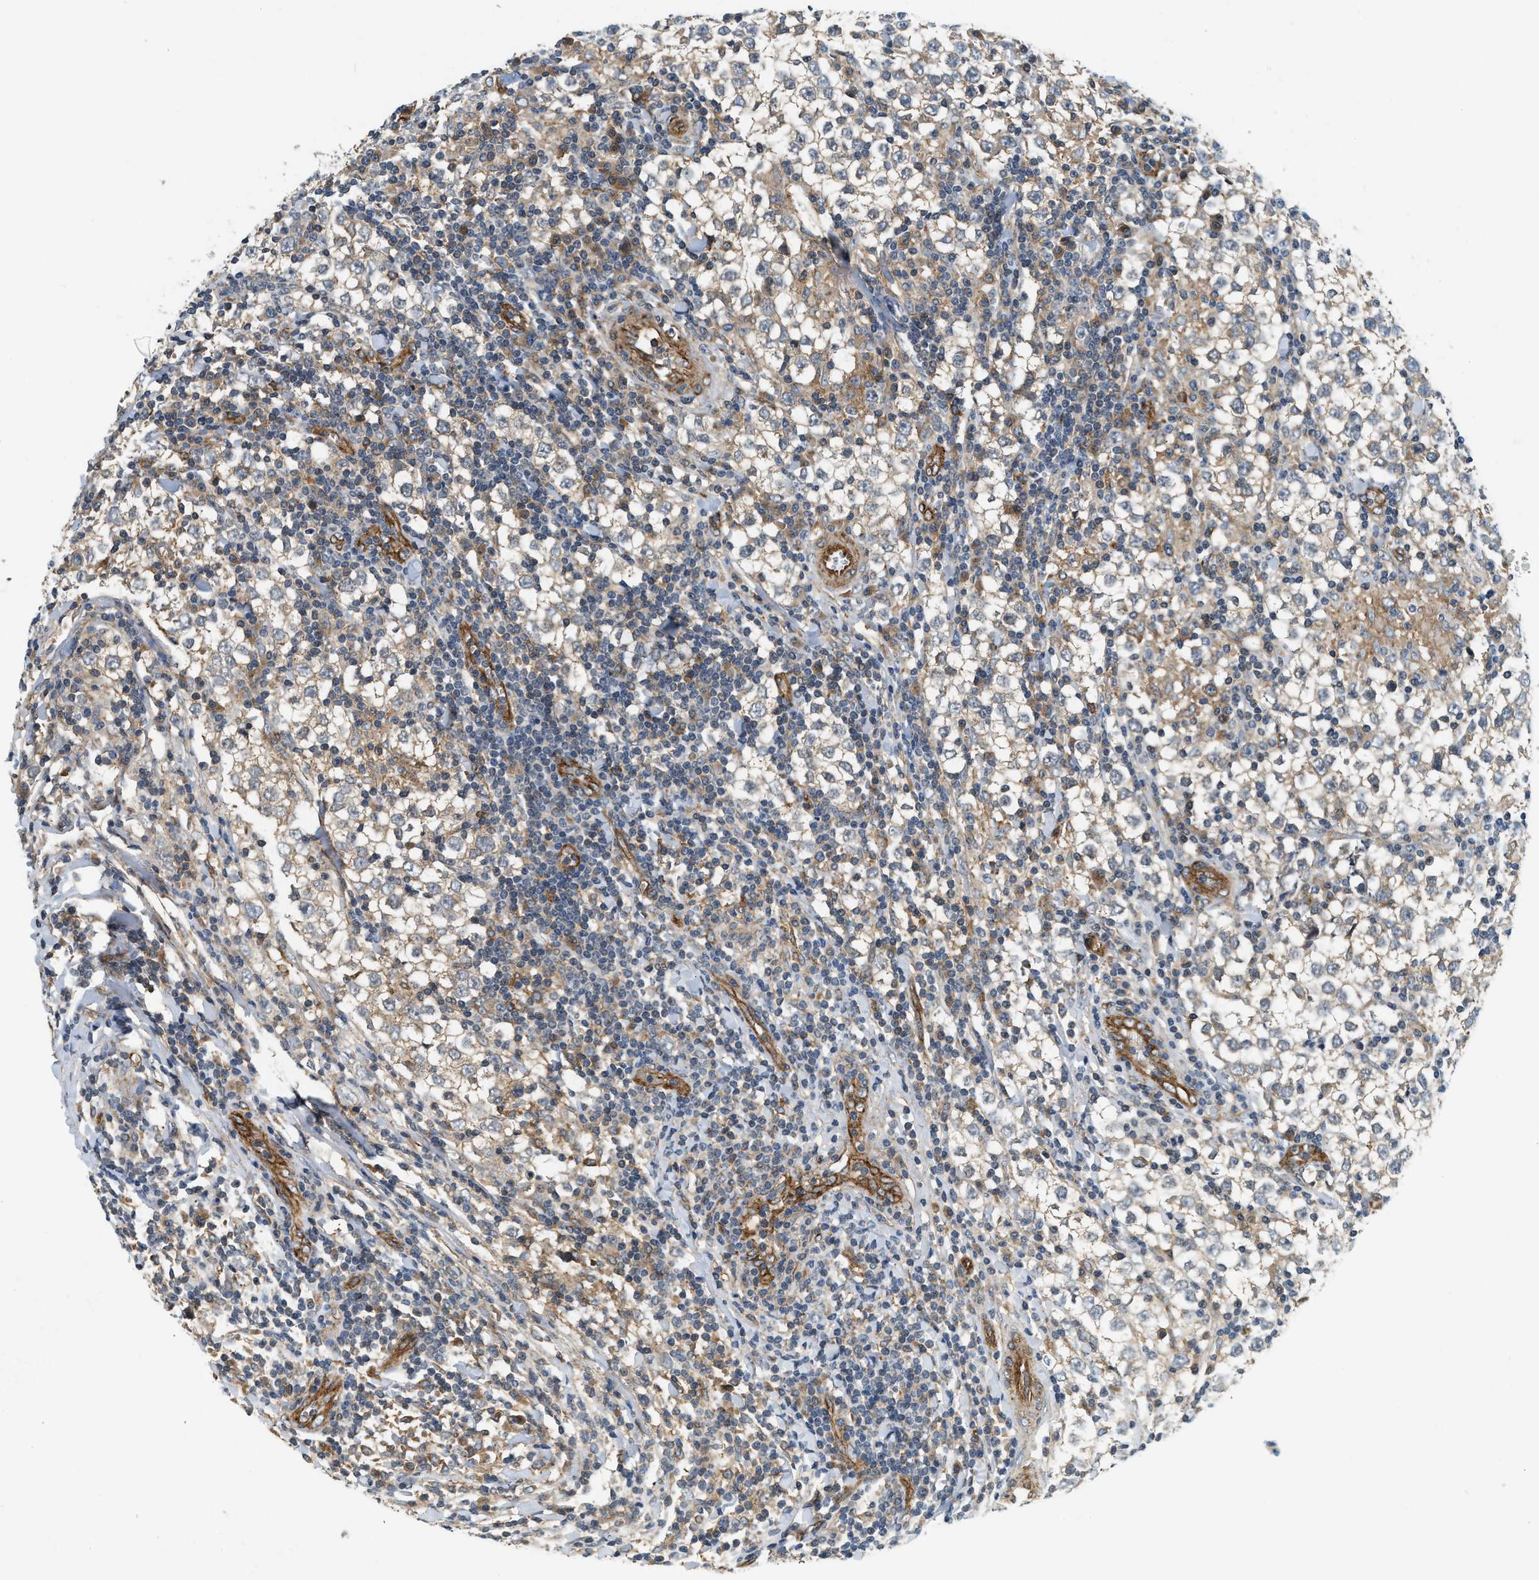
{"staining": {"intensity": "weak", "quantity": "25%-75%", "location": "cytoplasmic/membranous"}, "tissue": "testis cancer", "cell_type": "Tumor cells", "image_type": "cancer", "snomed": [{"axis": "morphology", "description": "Seminoma, NOS"}, {"axis": "morphology", "description": "Carcinoma, Embryonal, NOS"}, {"axis": "topography", "description": "Testis"}], "caption": "Weak cytoplasmic/membranous staining is identified in about 25%-75% of tumor cells in testis cancer (seminoma).", "gene": "HIP1", "patient": {"sex": "male", "age": 52}}